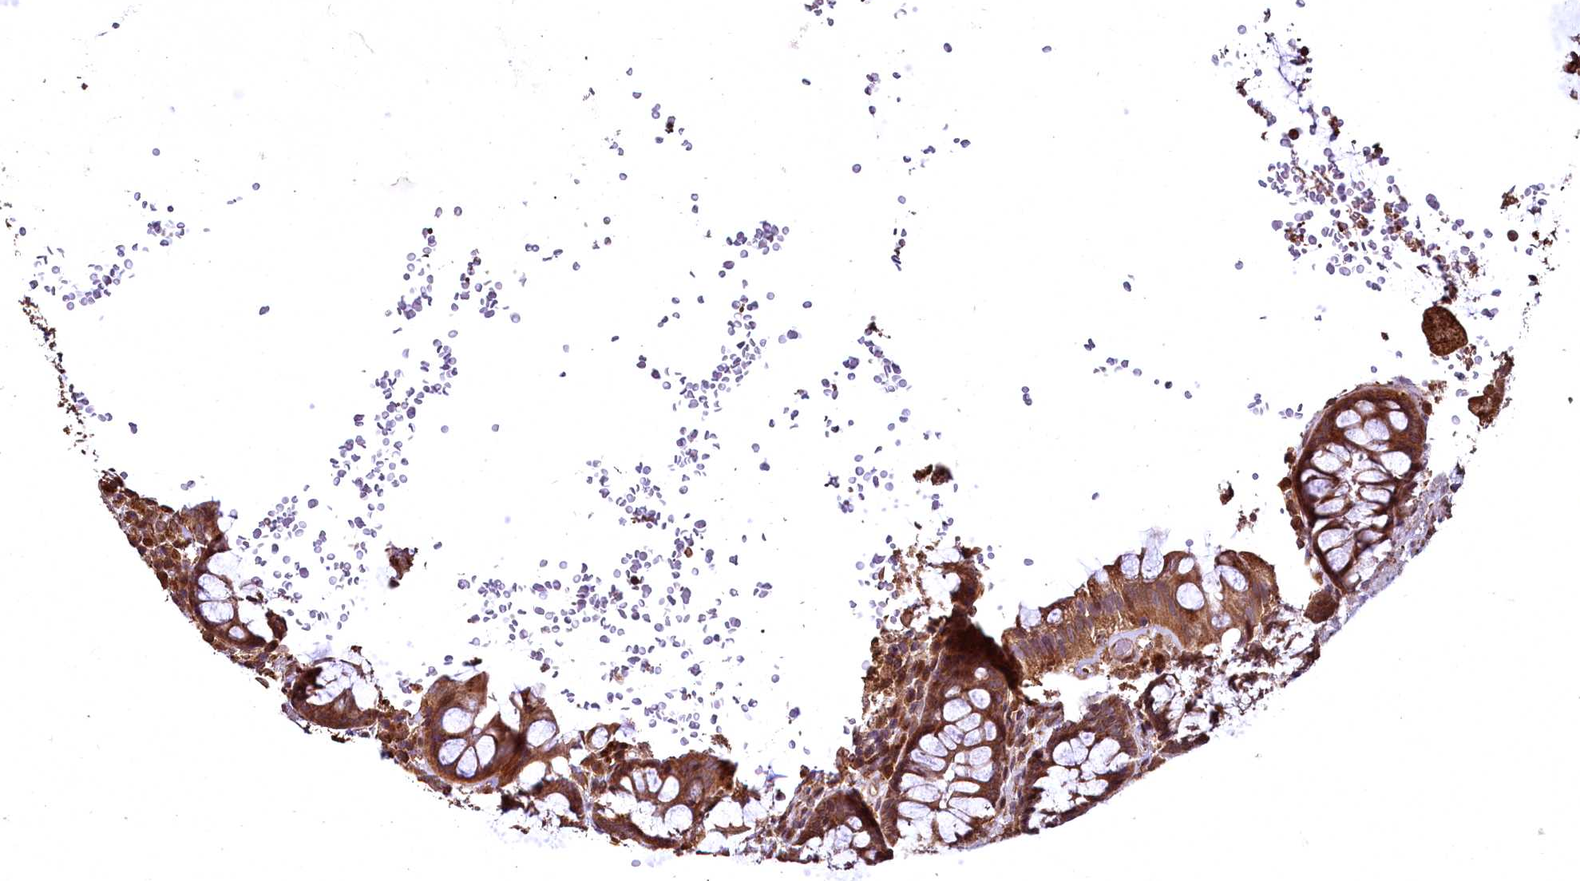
{"staining": {"intensity": "moderate", "quantity": ">75%", "location": "cytoplasmic/membranous"}, "tissue": "rectum", "cell_type": "Glandular cells", "image_type": "normal", "snomed": [{"axis": "morphology", "description": "Normal tissue, NOS"}, {"axis": "topography", "description": "Rectum"}], "caption": "IHC micrograph of normal rectum: rectum stained using immunohistochemistry (IHC) displays medium levels of moderate protein expression localized specifically in the cytoplasmic/membranous of glandular cells, appearing as a cytoplasmic/membranous brown color.", "gene": "TBCEL", "patient": {"sex": "male", "age": 83}}